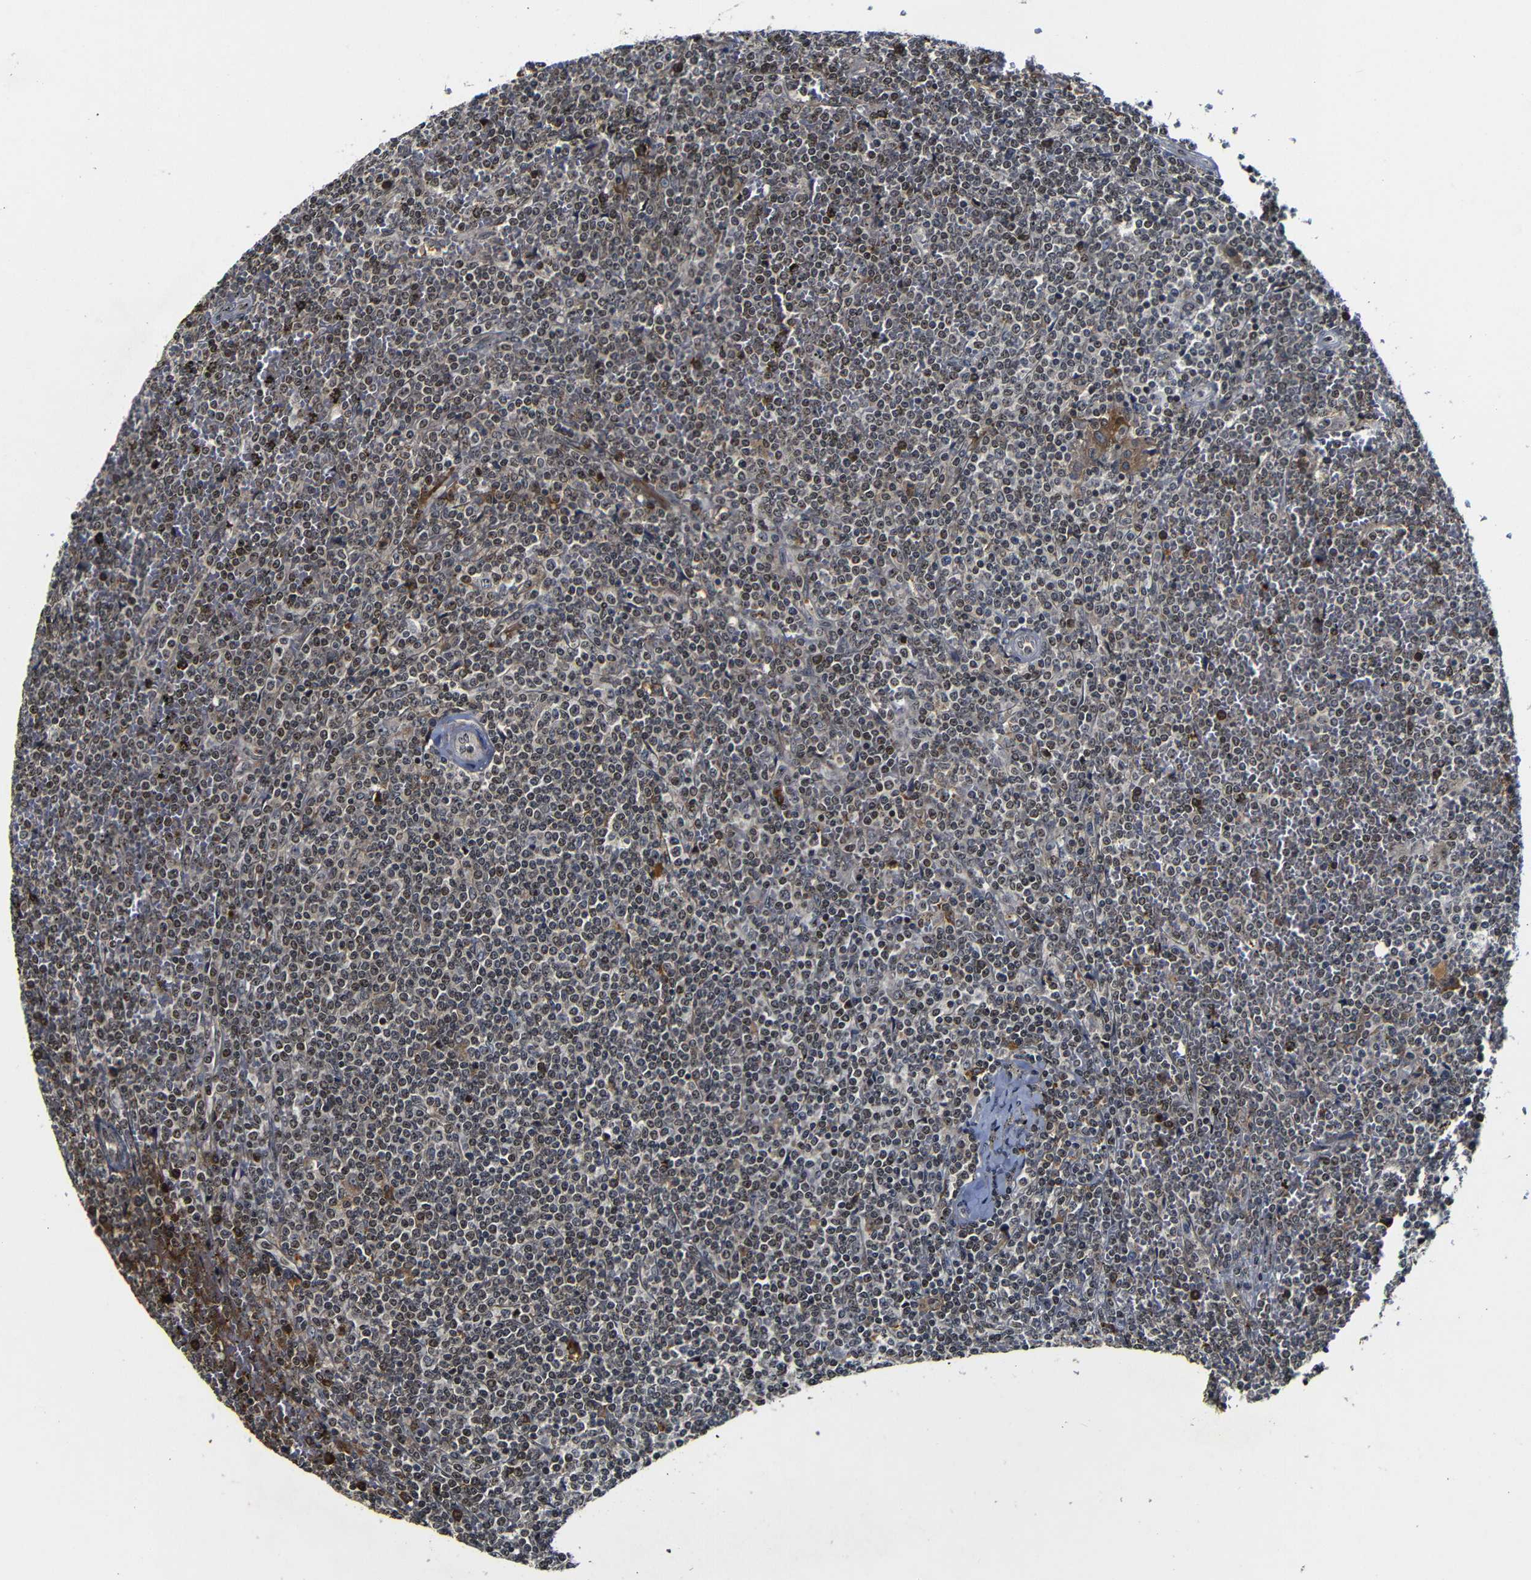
{"staining": {"intensity": "moderate", "quantity": "<25%", "location": "nuclear"}, "tissue": "lymphoma", "cell_type": "Tumor cells", "image_type": "cancer", "snomed": [{"axis": "morphology", "description": "Malignant lymphoma, non-Hodgkin's type, Low grade"}, {"axis": "topography", "description": "Spleen"}], "caption": "This image exhibits immunohistochemistry (IHC) staining of lymphoma, with low moderate nuclear staining in about <25% of tumor cells.", "gene": "MYC", "patient": {"sex": "female", "age": 19}}